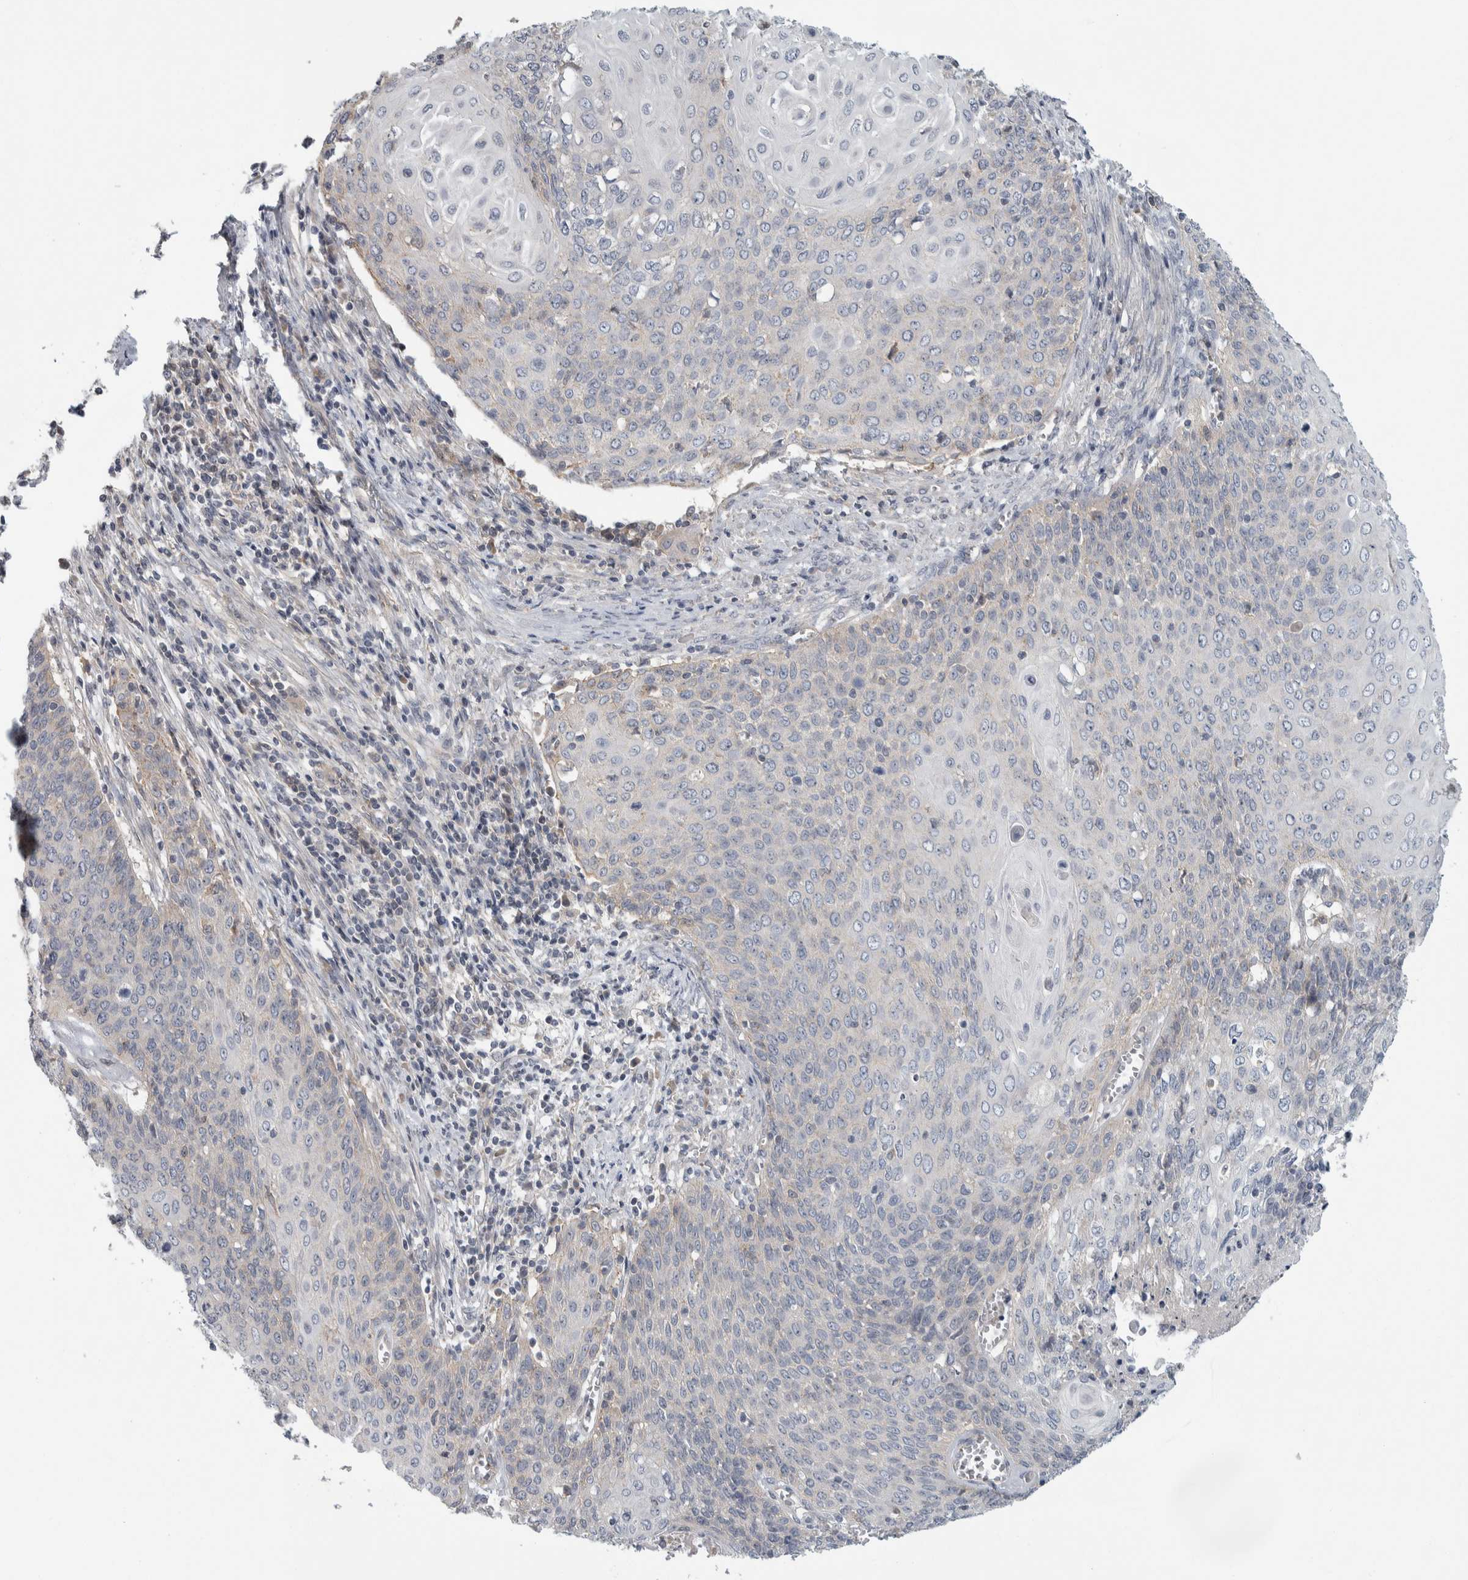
{"staining": {"intensity": "negative", "quantity": "none", "location": "none"}, "tissue": "cervical cancer", "cell_type": "Tumor cells", "image_type": "cancer", "snomed": [{"axis": "morphology", "description": "Squamous cell carcinoma, NOS"}, {"axis": "topography", "description": "Cervix"}], "caption": "Human squamous cell carcinoma (cervical) stained for a protein using immunohistochemistry (IHC) displays no expression in tumor cells.", "gene": "KCNJ3", "patient": {"sex": "female", "age": 39}}